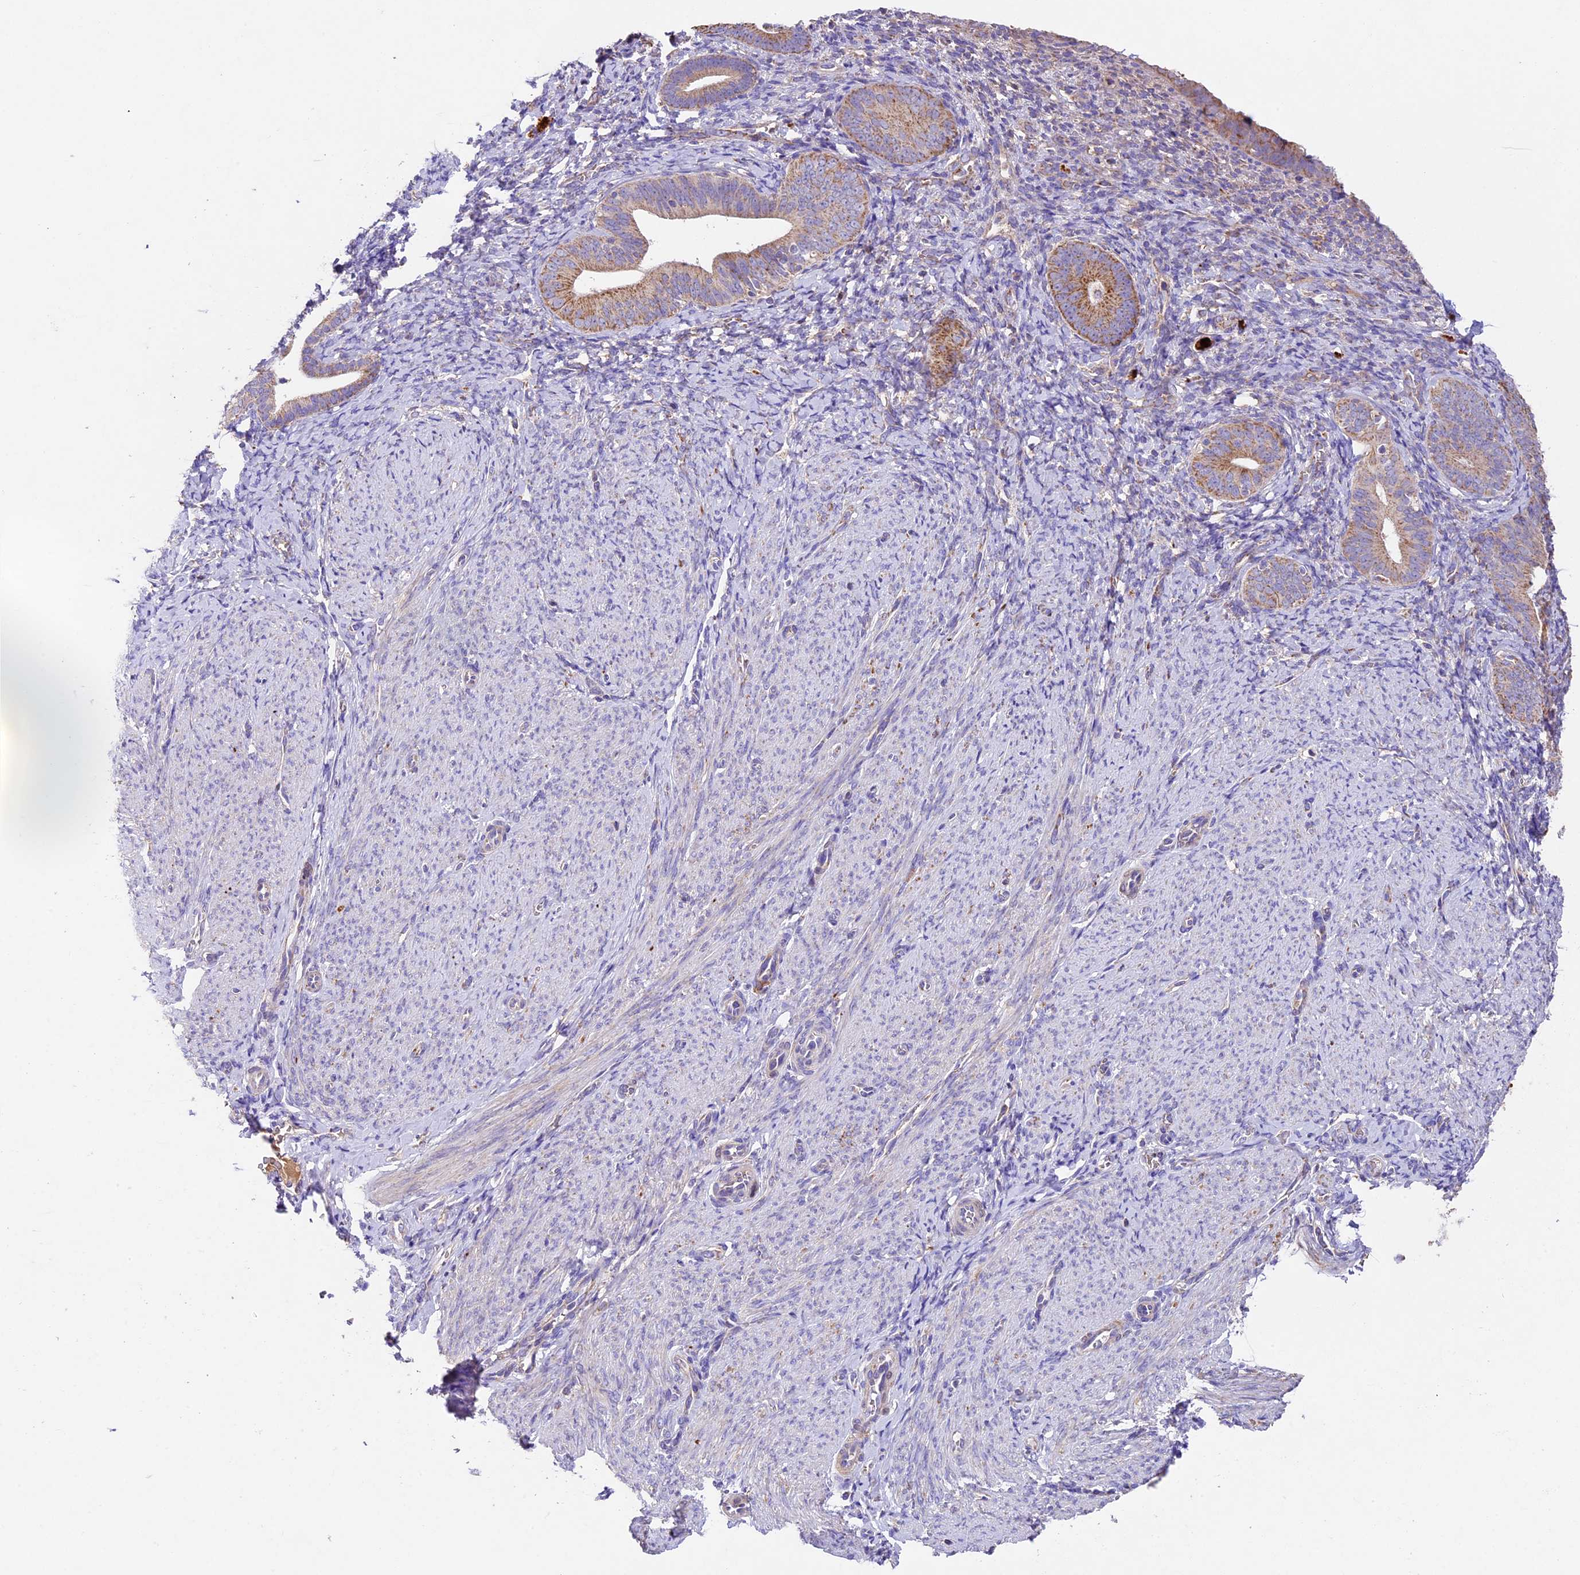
{"staining": {"intensity": "moderate", "quantity": "25%-75%", "location": "cytoplasmic/membranous"}, "tissue": "endometrium", "cell_type": "Cells in endometrial stroma", "image_type": "normal", "snomed": [{"axis": "morphology", "description": "Normal tissue, NOS"}, {"axis": "topography", "description": "Endometrium"}], "caption": "Endometrium stained with a brown dye shows moderate cytoplasmic/membranous positive staining in approximately 25%-75% of cells in endometrial stroma.", "gene": "PMPCB", "patient": {"sex": "female", "age": 65}}